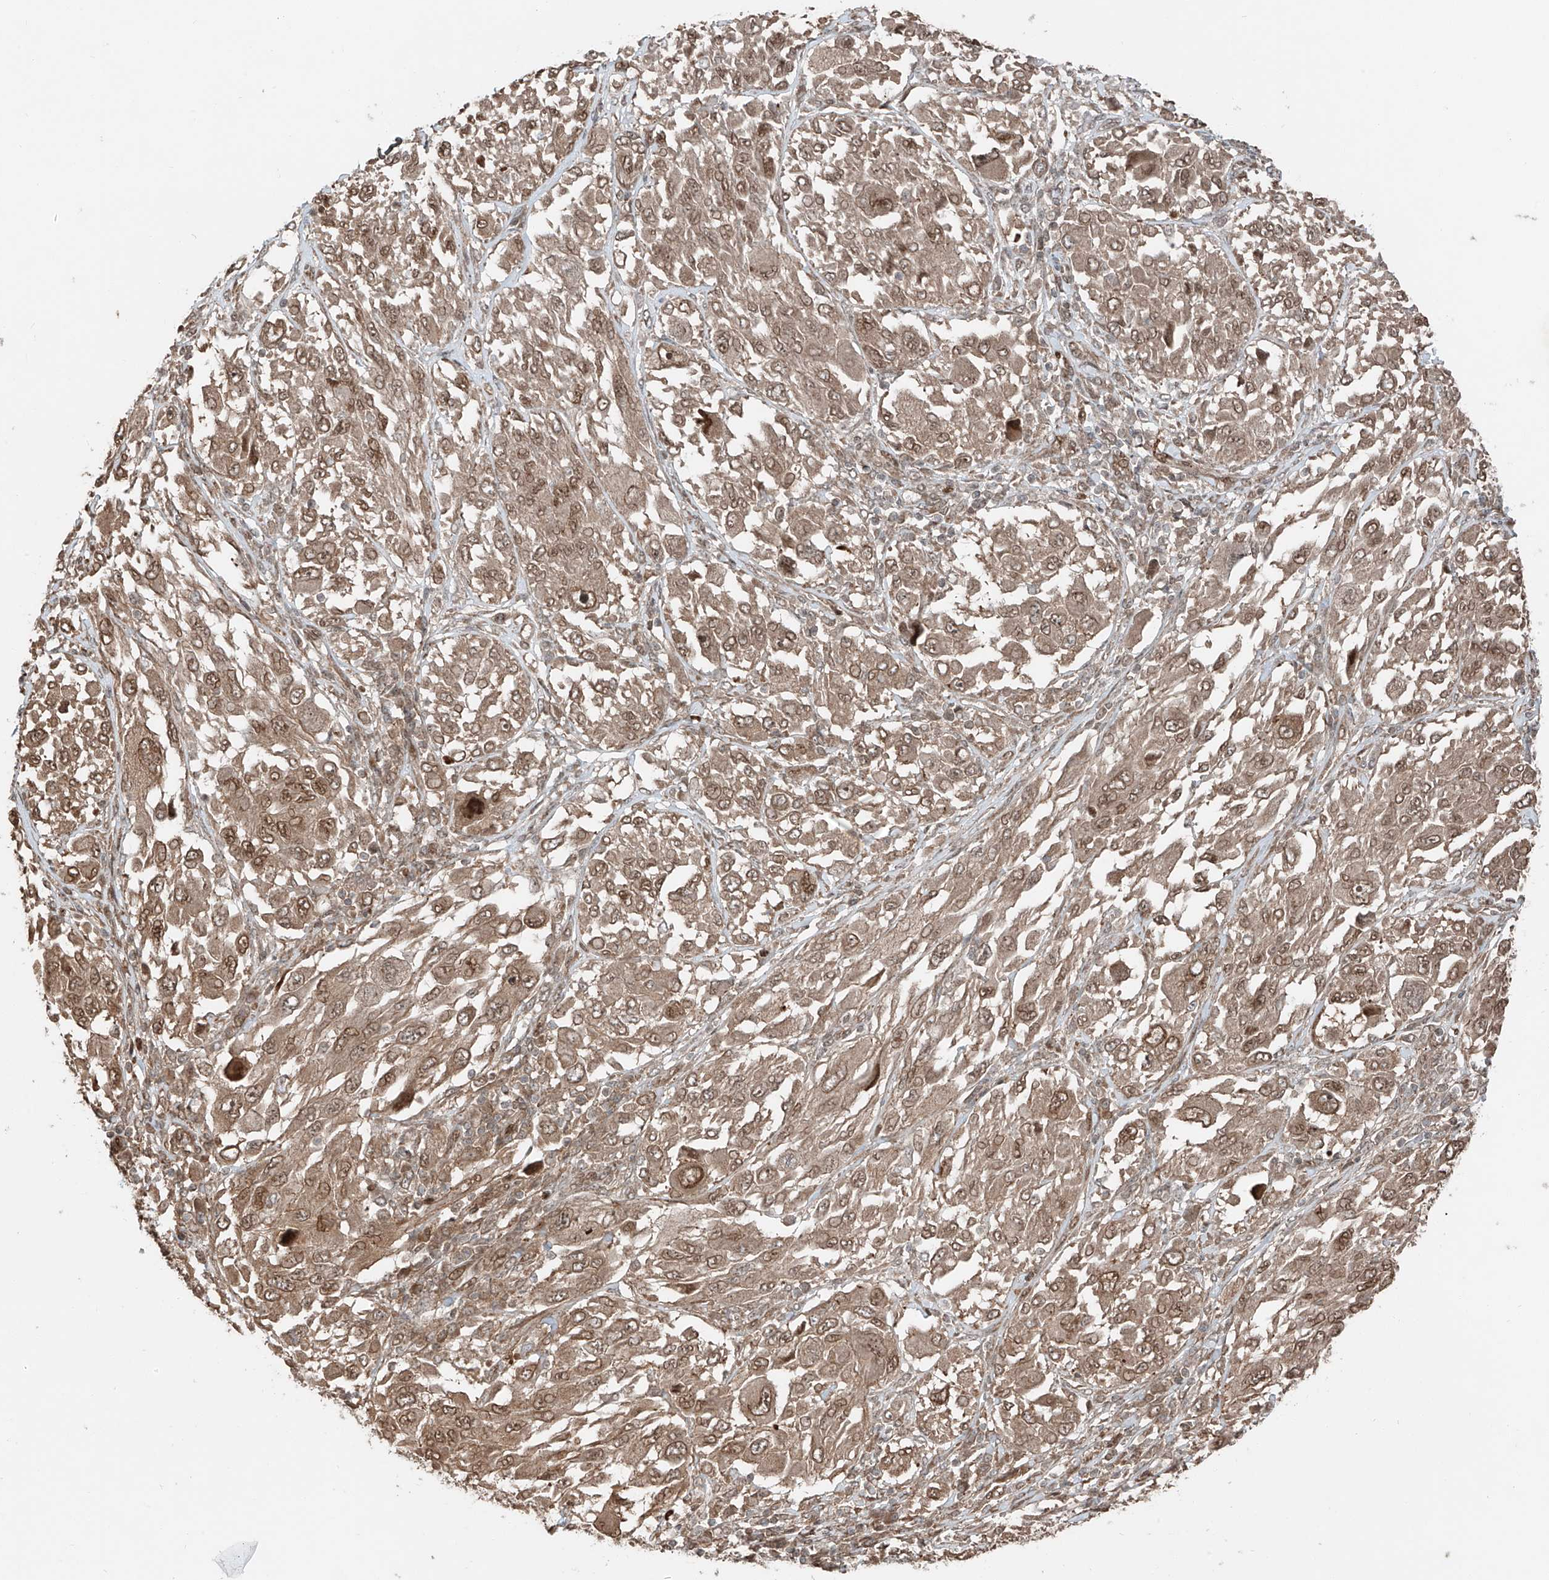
{"staining": {"intensity": "moderate", "quantity": ">75%", "location": "cytoplasmic/membranous,nuclear"}, "tissue": "melanoma", "cell_type": "Tumor cells", "image_type": "cancer", "snomed": [{"axis": "morphology", "description": "Malignant melanoma, NOS"}, {"axis": "topography", "description": "Skin"}], "caption": "An image showing moderate cytoplasmic/membranous and nuclear positivity in approximately >75% of tumor cells in melanoma, as visualized by brown immunohistochemical staining.", "gene": "CEP162", "patient": {"sex": "female", "age": 91}}